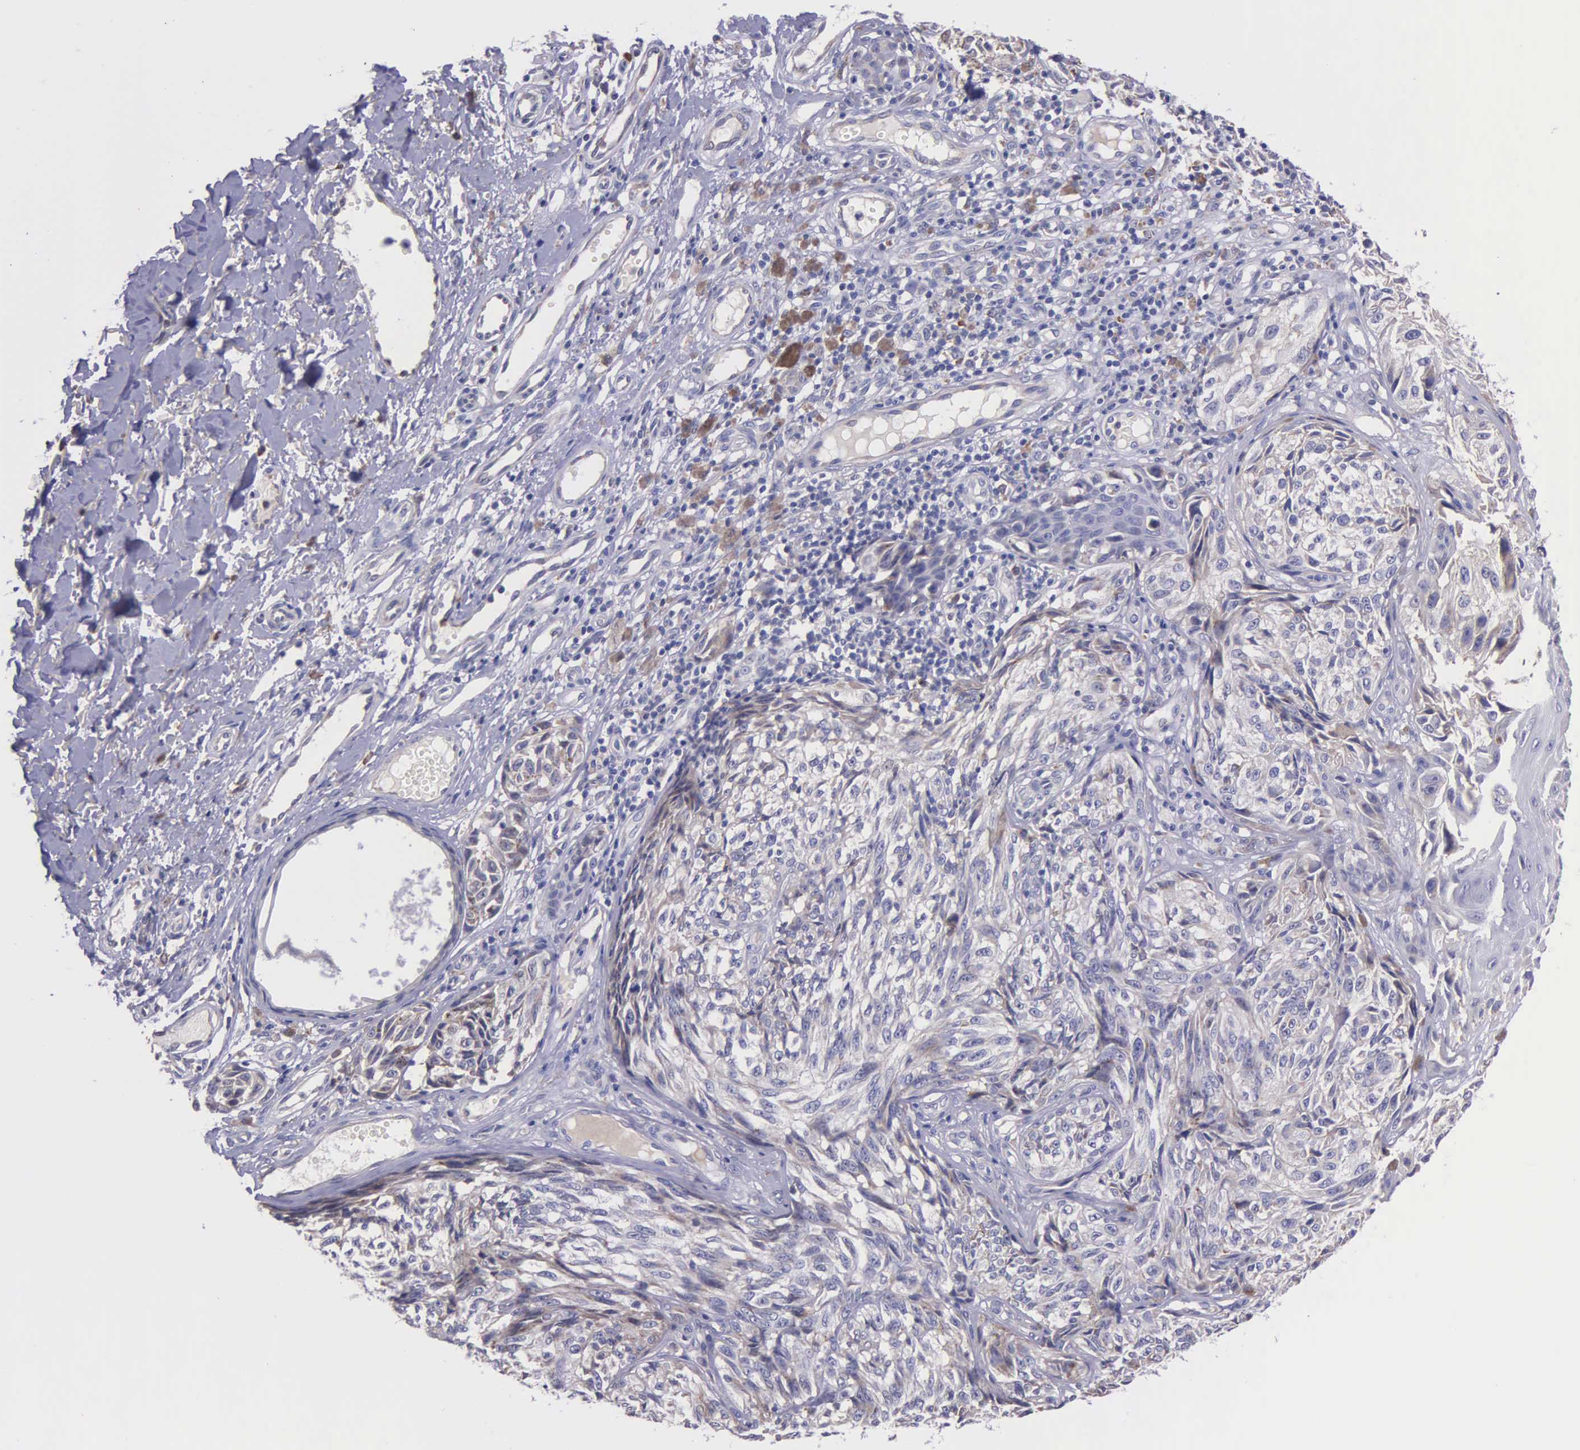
{"staining": {"intensity": "weak", "quantity": "25%-75%", "location": "cytoplasmic/membranous"}, "tissue": "melanoma", "cell_type": "Tumor cells", "image_type": "cancer", "snomed": [{"axis": "morphology", "description": "Malignant melanoma, NOS"}, {"axis": "topography", "description": "Skin"}], "caption": "Malignant melanoma stained with a brown dye demonstrates weak cytoplasmic/membranous positive staining in approximately 25%-75% of tumor cells.", "gene": "ZC3H12B", "patient": {"sex": "male", "age": 67}}